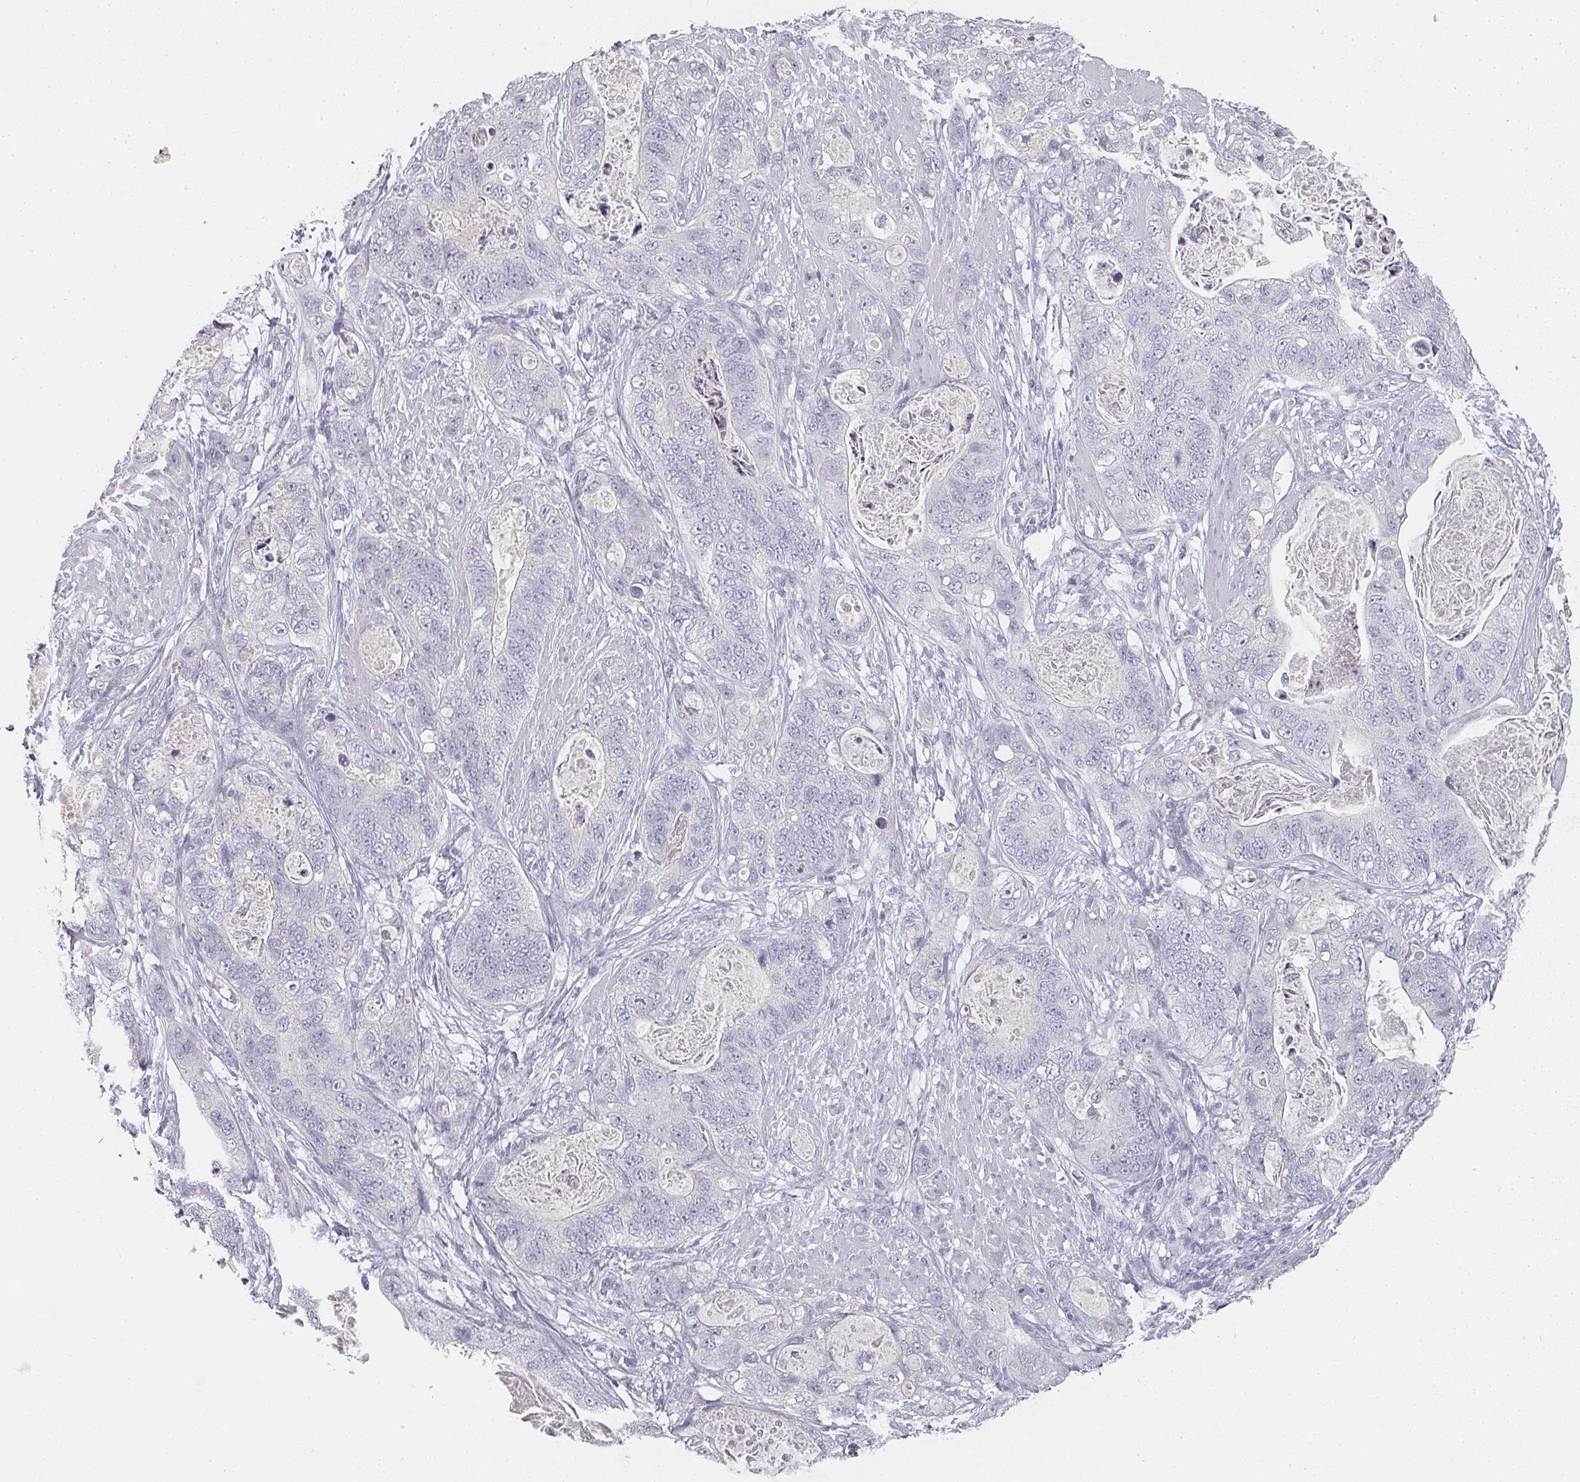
{"staining": {"intensity": "negative", "quantity": "none", "location": "none"}, "tissue": "stomach cancer", "cell_type": "Tumor cells", "image_type": "cancer", "snomed": [{"axis": "morphology", "description": "Adenocarcinoma, NOS"}, {"axis": "topography", "description": "Stomach"}], "caption": "The micrograph exhibits no staining of tumor cells in stomach cancer (adenocarcinoma).", "gene": "SHISA2", "patient": {"sex": "female", "age": 89}}